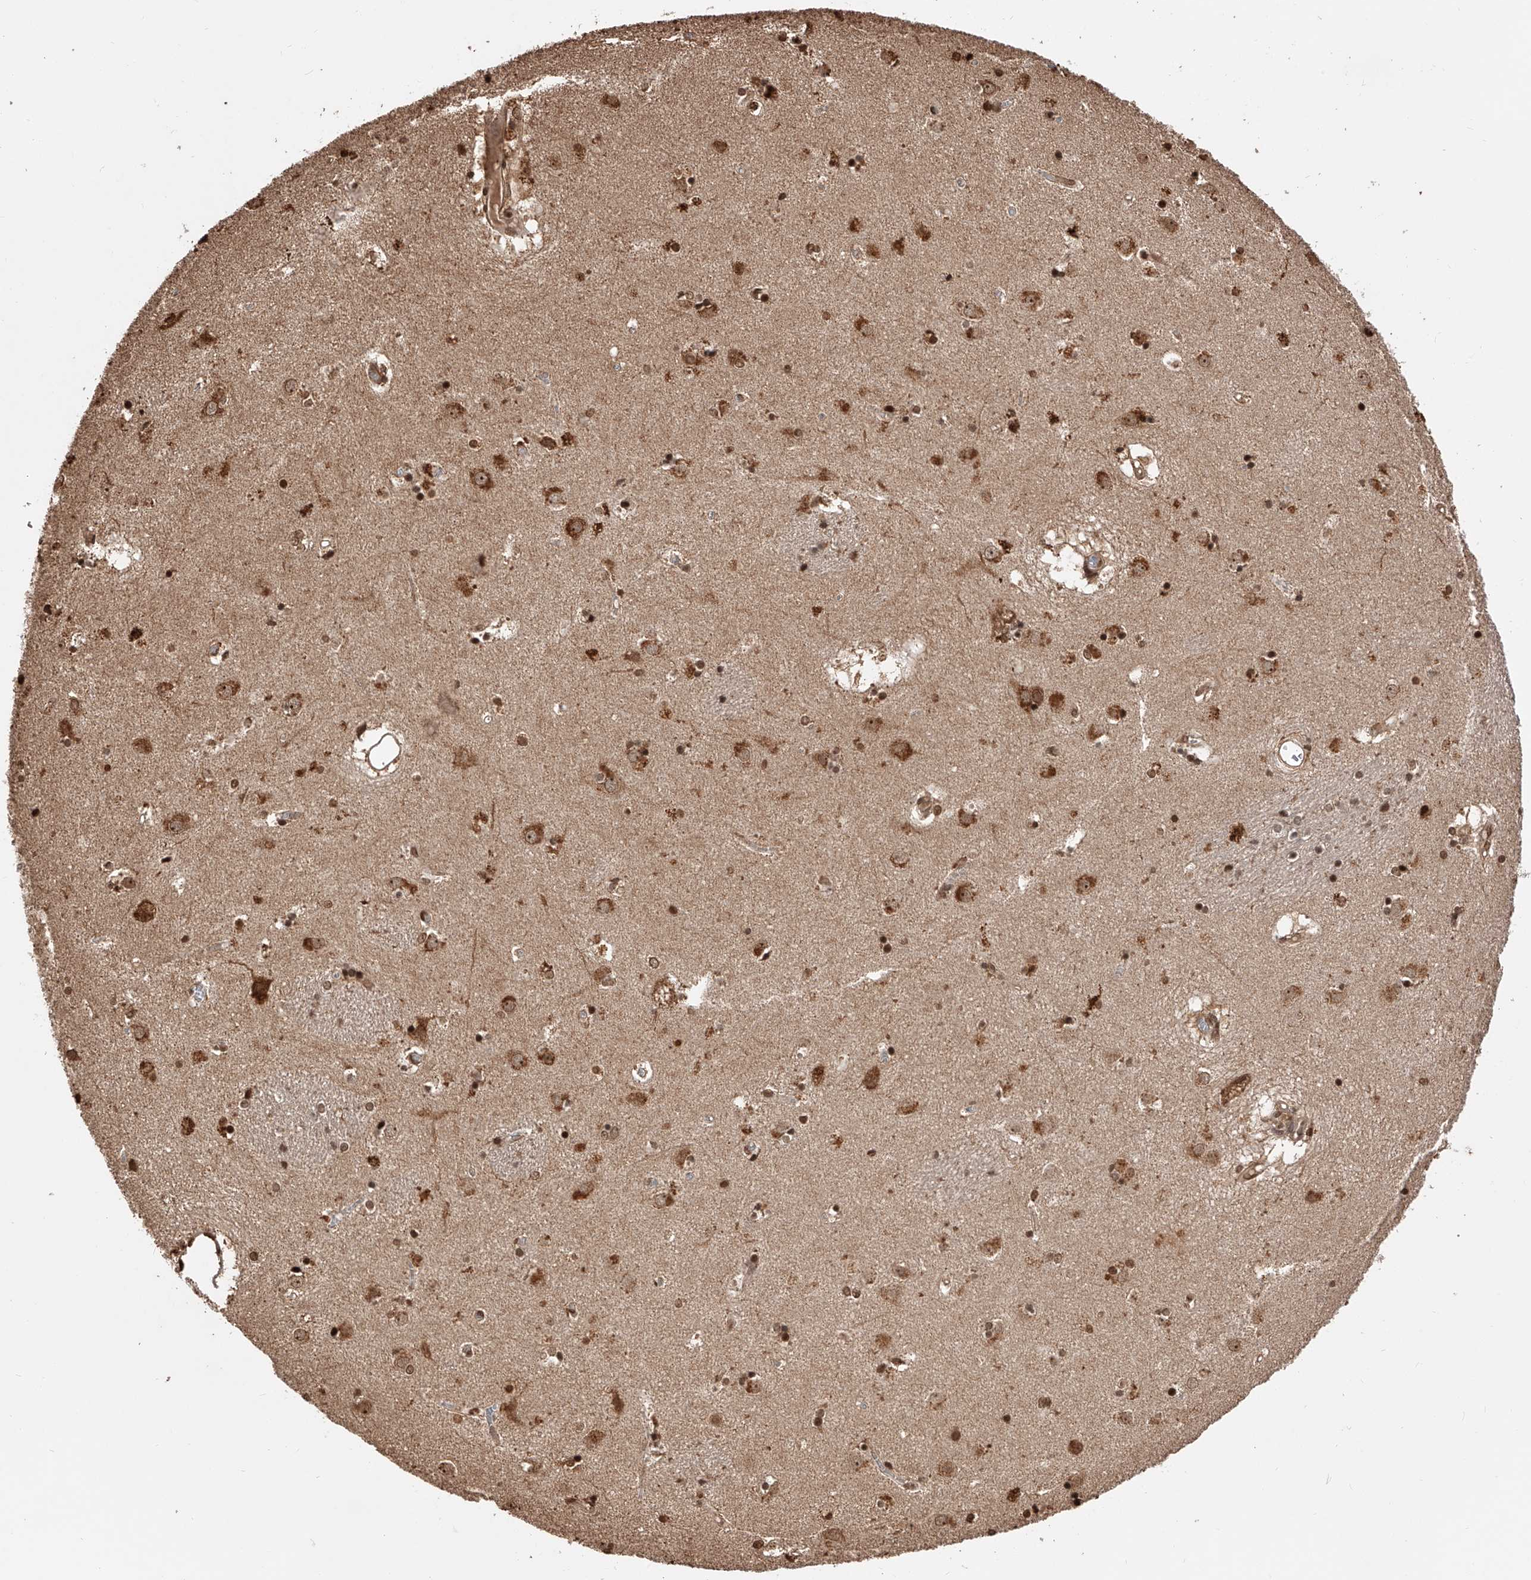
{"staining": {"intensity": "strong", "quantity": "25%-75%", "location": "cytoplasmic/membranous,nuclear"}, "tissue": "caudate", "cell_type": "Glial cells", "image_type": "normal", "snomed": [{"axis": "morphology", "description": "Normal tissue, NOS"}, {"axis": "topography", "description": "Lateral ventricle wall"}], "caption": "A micrograph showing strong cytoplasmic/membranous,nuclear expression in about 25%-75% of glial cells in normal caudate, as visualized by brown immunohistochemical staining.", "gene": "GMDS", "patient": {"sex": "male", "age": 70}}